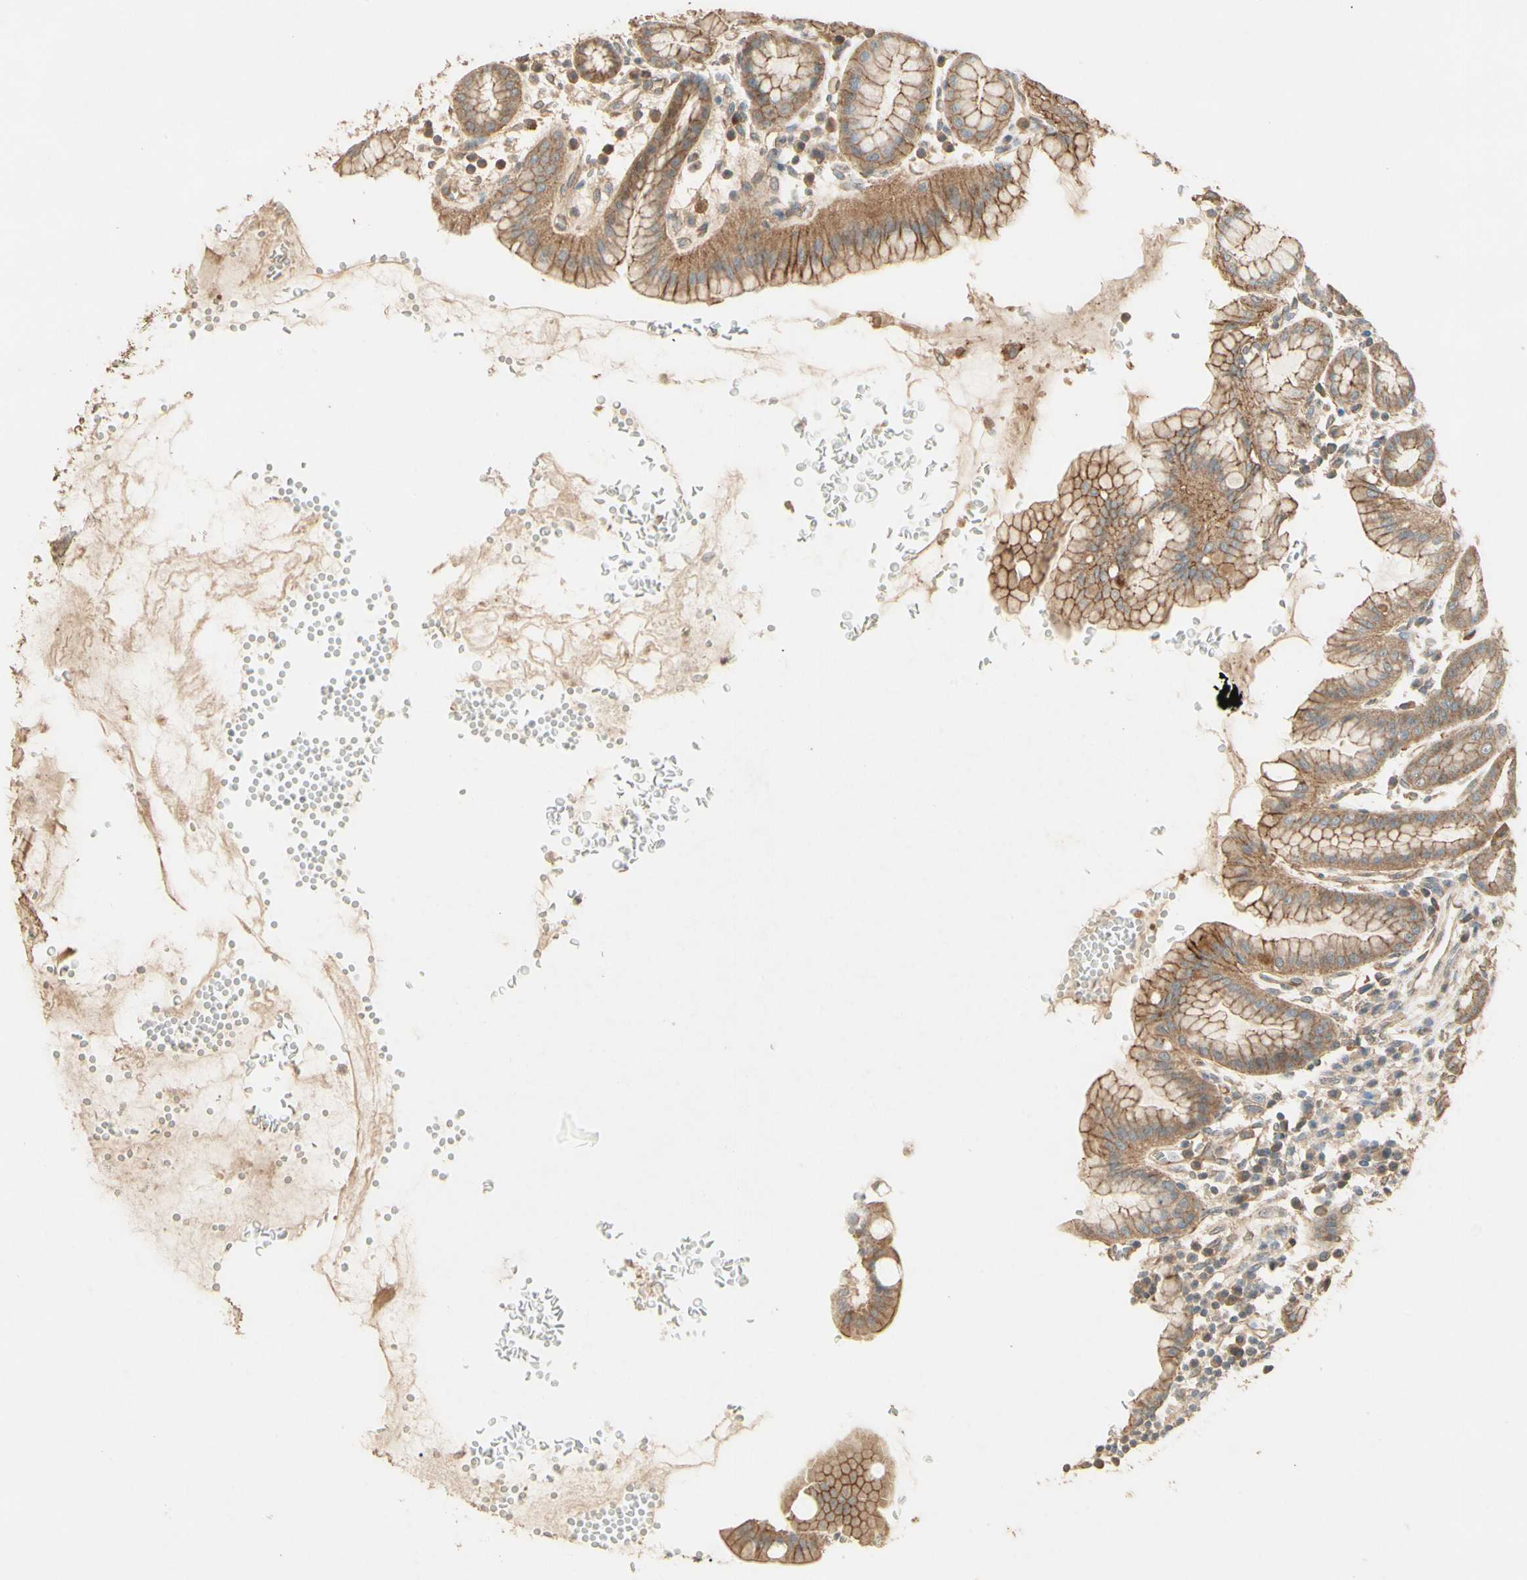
{"staining": {"intensity": "moderate", "quantity": ">75%", "location": "cytoplasmic/membranous"}, "tissue": "stomach", "cell_type": "Glandular cells", "image_type": "normal", "snomed": [{"axis": "morphology", "description": "Normal tissue, NOS"}, {"axis": "topography", "description": "Stomach, upper"}], "caption": "IHC (DAB) staining of normal stomach demonstrates moderate cytoplasmic/membranous protein staining in about >75% of glandular cells.", "gene": "RNF180", "patient": {"sex": "male", "age": 68}}